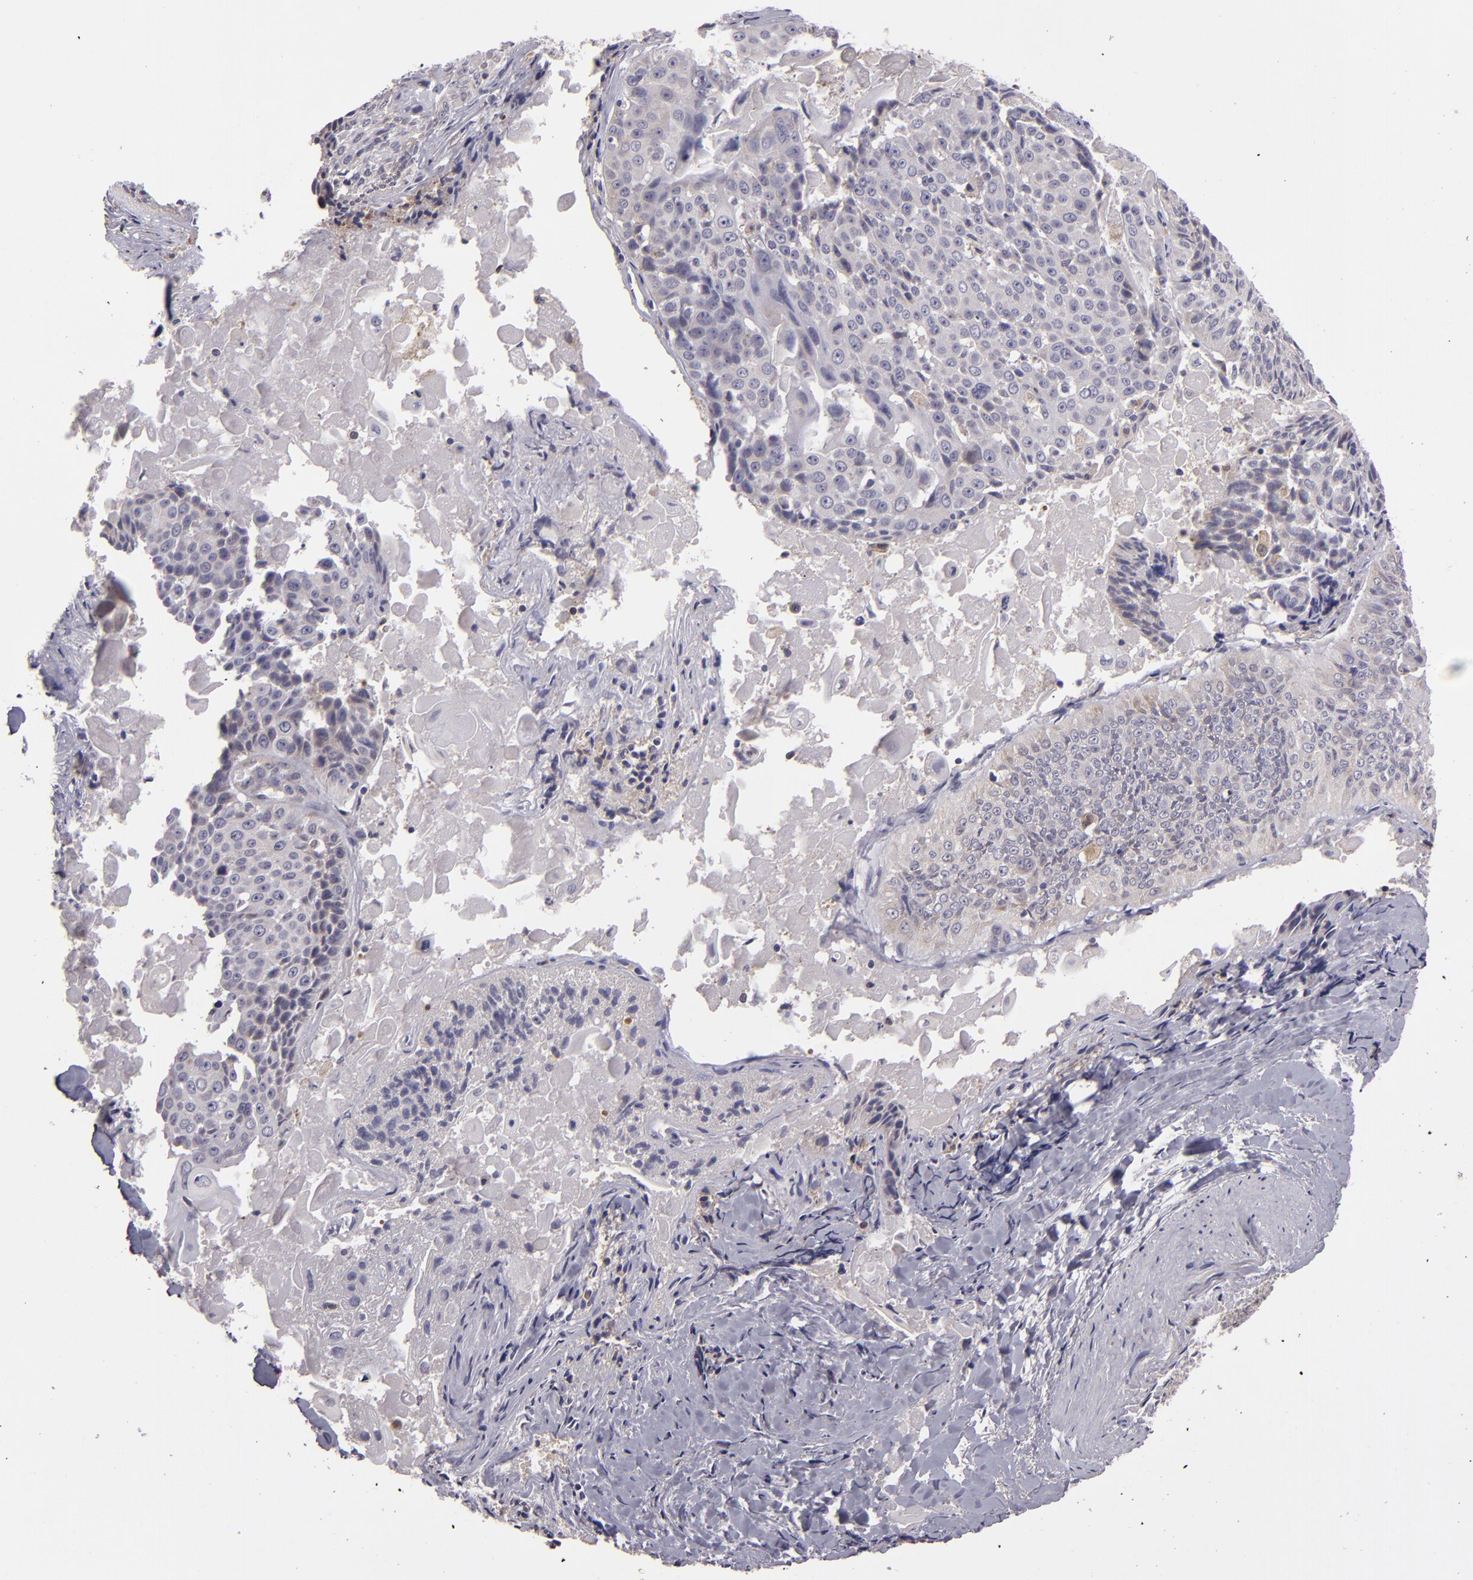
{"staining": {"intensity": "negative", "quantity": "none", "location": "none"}, "tissue": "lung cancer", "cell_type": "Tumor cells", "image_type": "cancer", "snomed": [{"axis": "morphology", "description": "Adenocarcinoma, NOS"}, {"axis": "topography", "description": "Lung"}], "caption": "Immunohistochemistry (IHC) of lung cancer (adenocarcinoma) displays no expression in tumor cells.", "gene": "FHIT", "patient": {"sex": "male", "age": 60}}